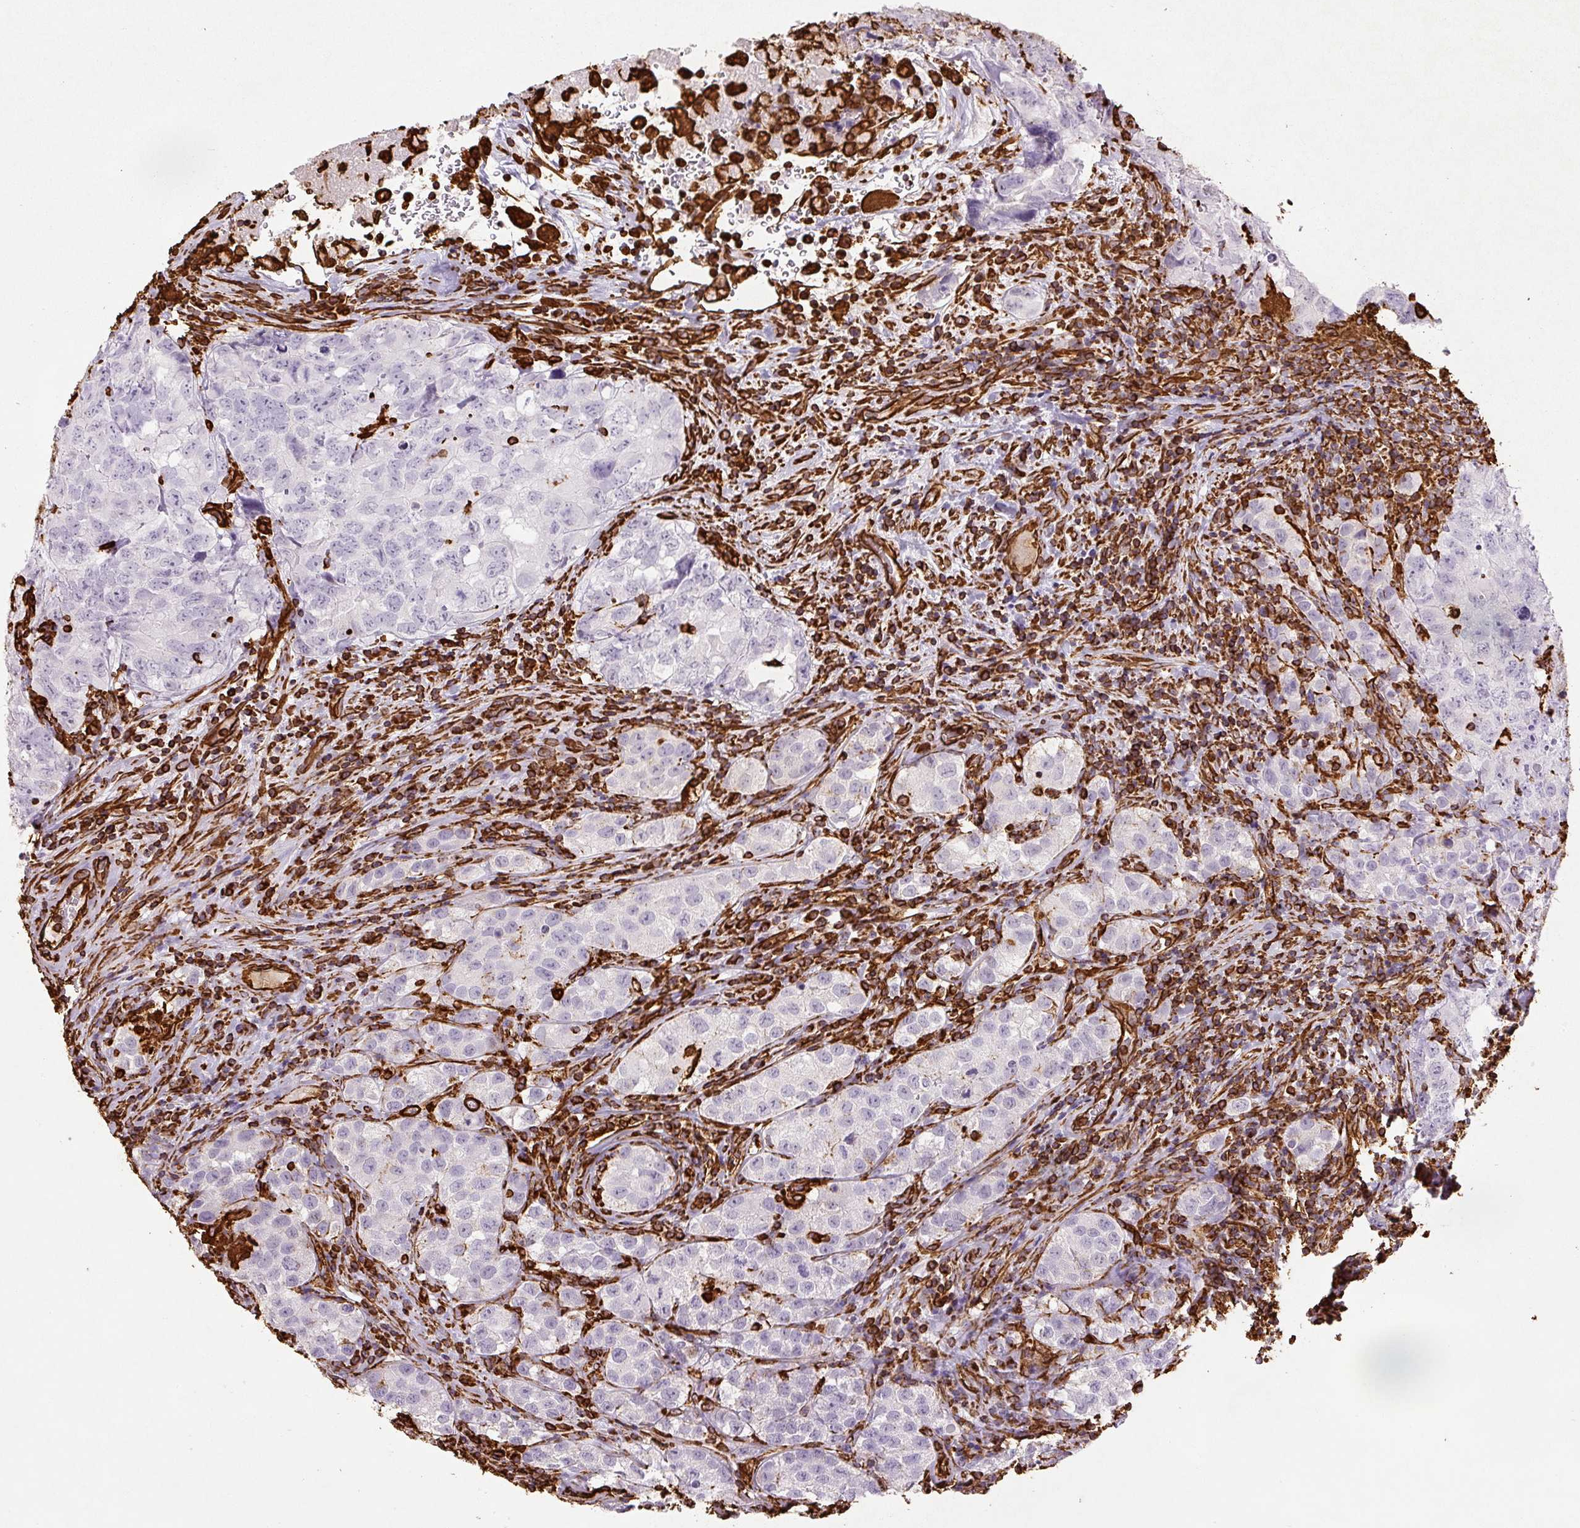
{"staining": {"intensity": "negative", "quantity": "none", "location": "none"}, "tissue": "testis cancer", "cell_type": "Tumor cells", "image_type": "cancer", "snomed": [{"axis": "morphology", "description": "Seminoma, NOS"}, {"axis": "morphology", "description": "Carcinoma, Embryonal, NOS"}, {"axis": "topography", "description": "Testis"}], "caption": "High power microscopy micrograph of an immunohistochemistry histopathology image of testis cancer (embryonal carcinoma), revealing no significant positivity in tumor cells.", "gene": "VIM", "patient": {"sex": "male", "age": 43}}